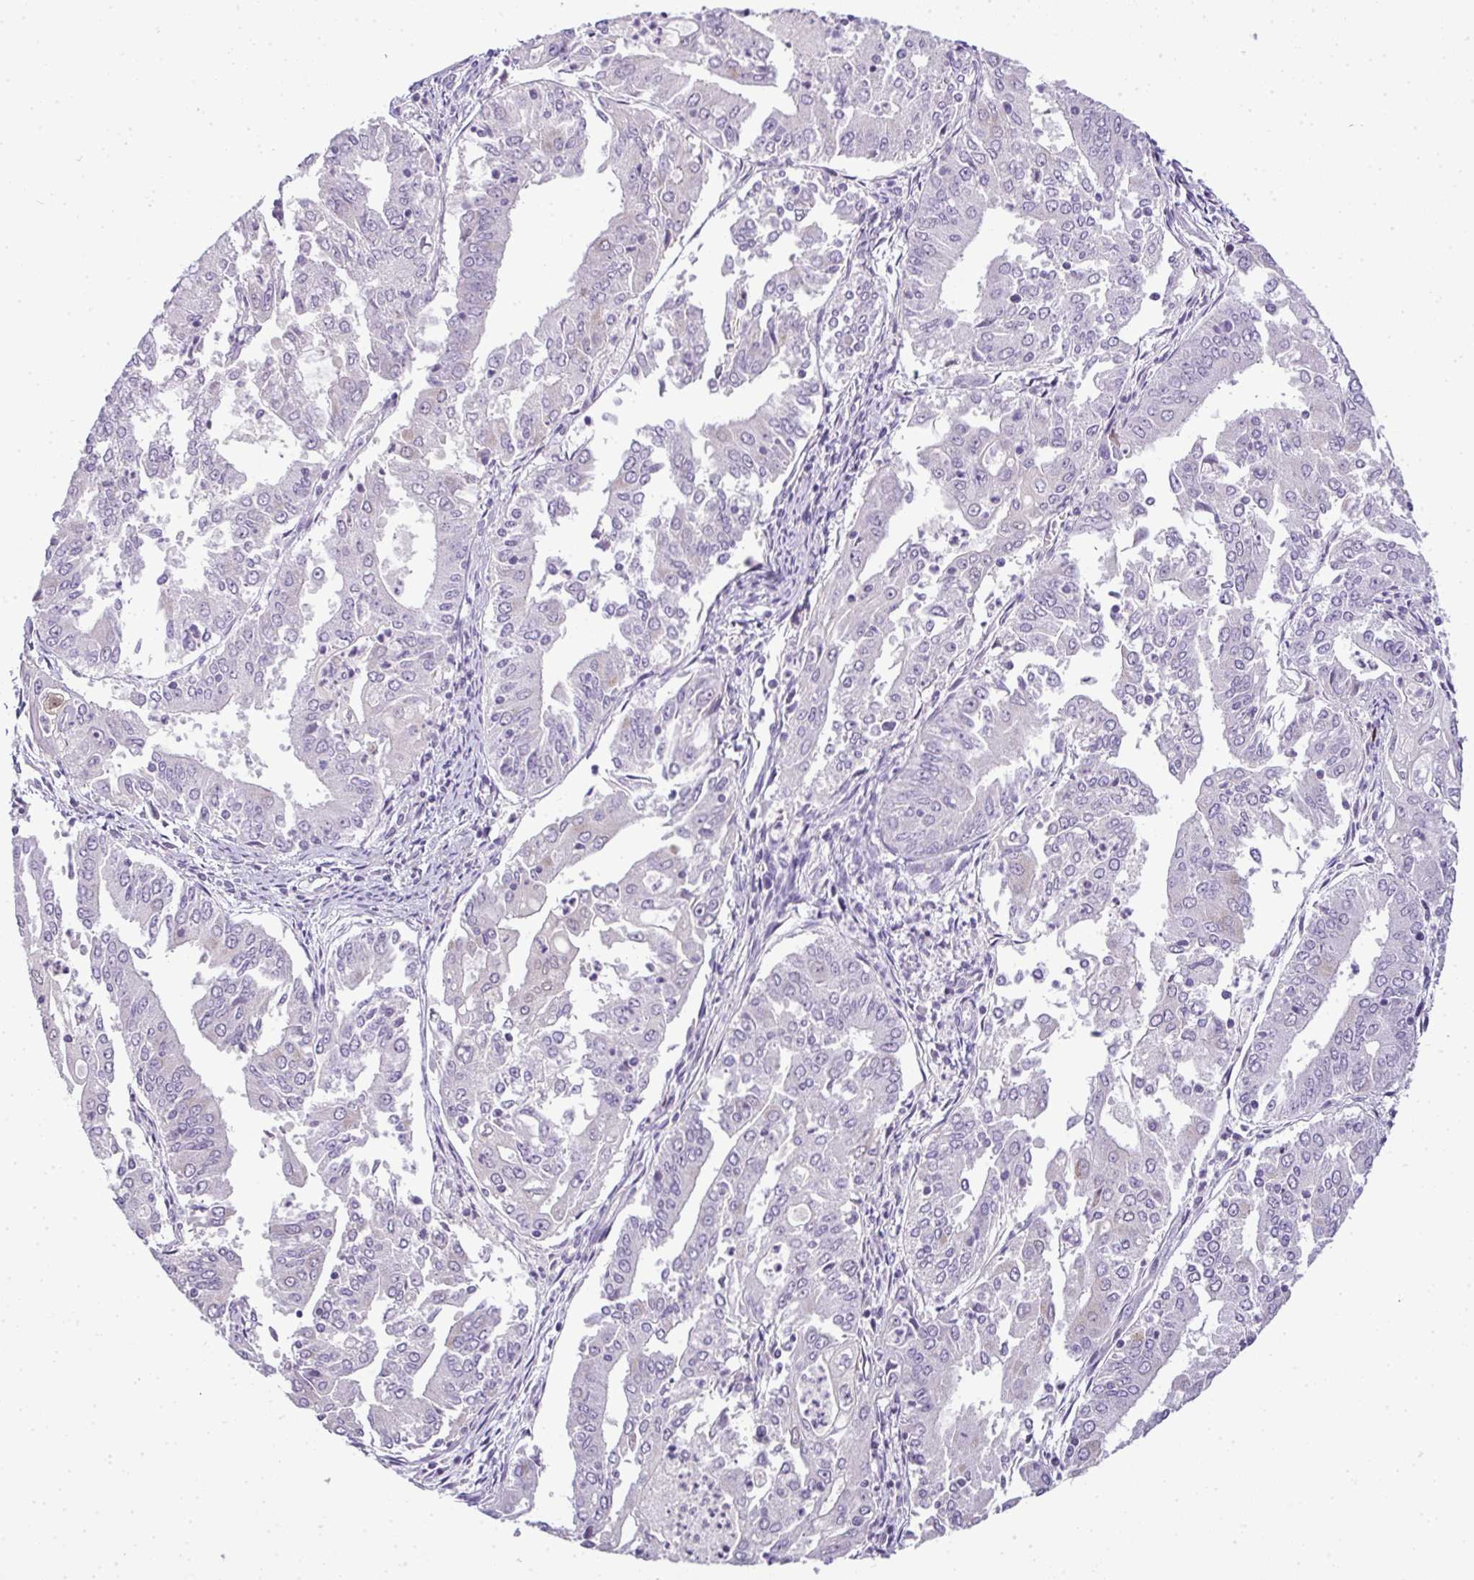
{"staining": {"intensity": "negative", "quantity": "none", "location": "none"}, "tissue": "cervical cancer", "cell_type": "Tumor cells", "image_type": "cancer", "snomed": [{"axis": "morphology", "description": "Adenocarcinoma, NOS"}, {"axis": "topography", "description": "Cervix"}], "caption": "The micrograph displays no staining of tumor cells in cervical adenocarcinoma. Nuclei are stained in blue.", "gene": "CMPK1", "patient": {"sex": "female", "age": 56}}